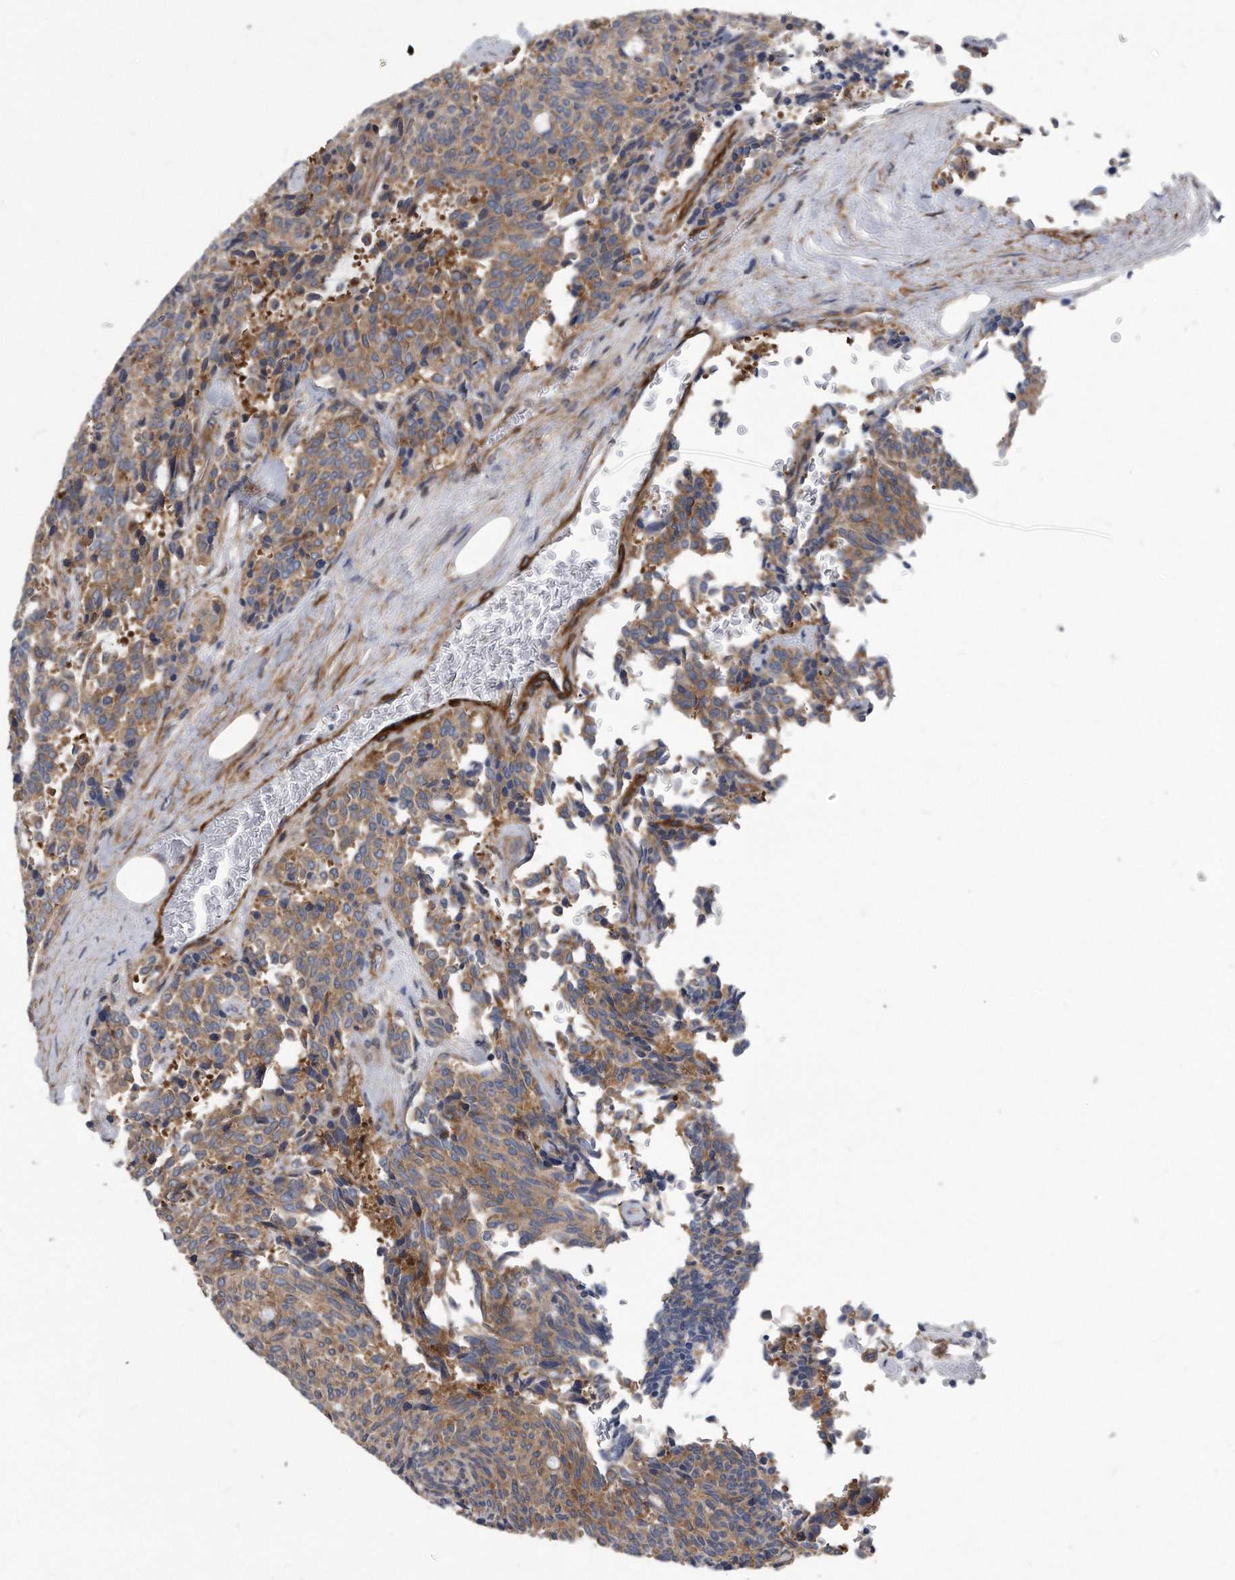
{"staining": {"intensity": "moderate", "quantity": "25%-75%", "location": "cytoplasmic/membranous"}, "tissue": "carcinoid", "cell_type": "Tumor cells", "image_type": "cancer", "snomed": [{"axis": "morphology", "description": "Carcinoid, malignant, NOS"}, {"axis": "topography", "description": "Pancreas"}], "caption": "The micrograph shows staining of carcinoid (malignant), revealing moderate cytoplasmic/membranous protein expression (brown color) within tumor cells.", "gene": "EIF2B4", "patient": {"sex": "female", "age": 54}}